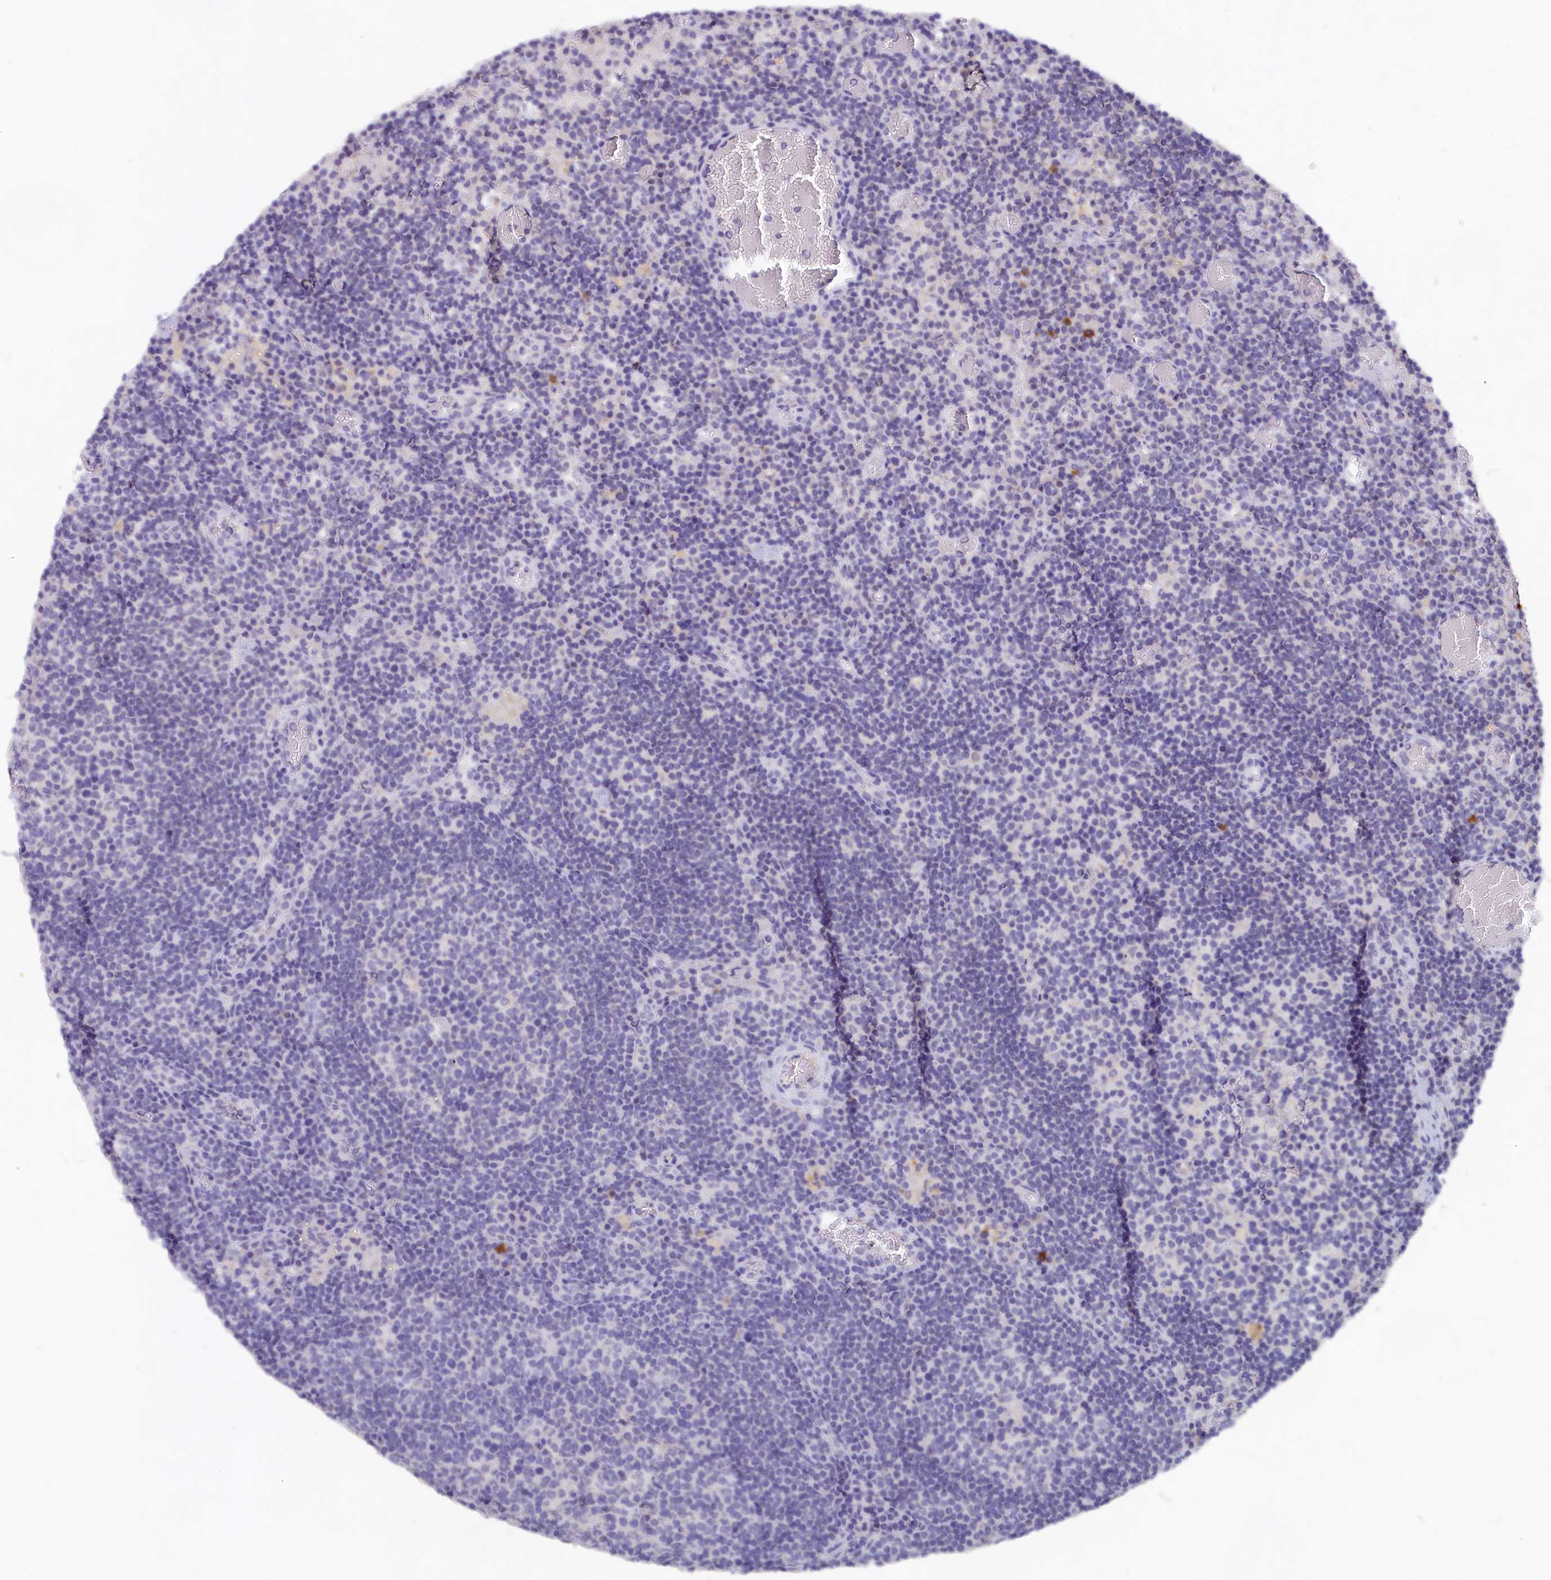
{"staining": {"intensity": "negative", "quantity": "none", "location": "none"}, "tissue": "lymph node", "cell_type": "Germinal center cells", "image_type": "normal", "snomed": [{"axis": "morphology", "description": "Normal tissue, NOS"}, {"axis": "topography", "description": "Lymph node"}], "caption": "The image shows no significant staining in germinal center cells of lymph node. Nuclei are stained in blue.", "gene": "LRIF1", "patient": {"sex": "male", "age": 58}}